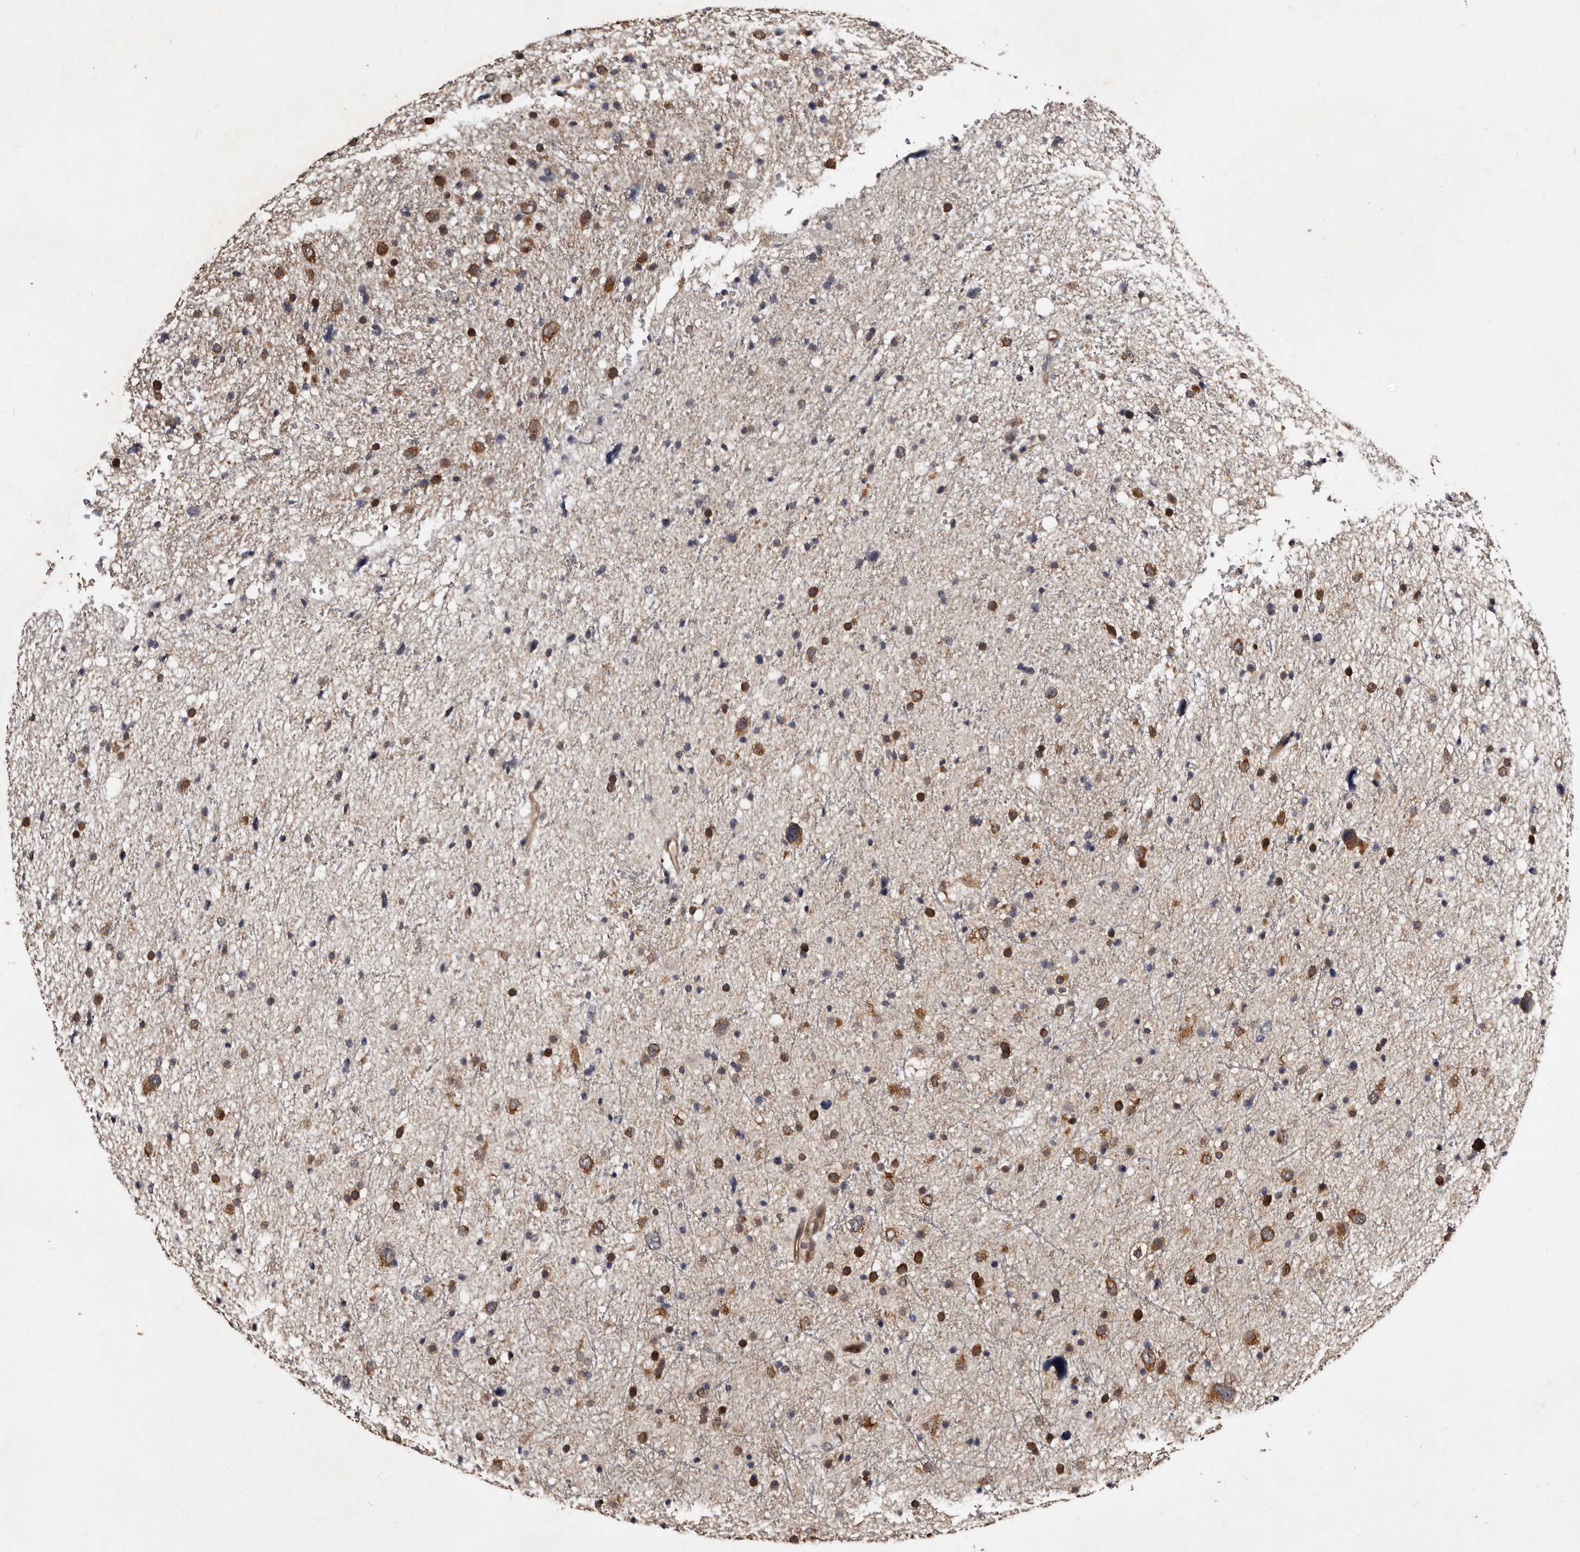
{"staining": {"intensity": "moderate", "quantity": "25%-75%", "location": "cytoplasmic/membranous"}, "tissue": "glioma", "cell_type": "Tumor cells", "image_type": "cancer", "snomed": [{"axis": "morphology", "description": "Glioma, malignant, Low grade"}, {"axis": "topography", "description": "Brain"}], "caption": "Approximately 25%-75% of tumor cells in human glioma reveal moderate cytoplasmic/membranous protein positivity as visualized by brown immunohistochemical staining.", "gene": "MKRN3", "patient": {"sex": "female", "age": 37}}